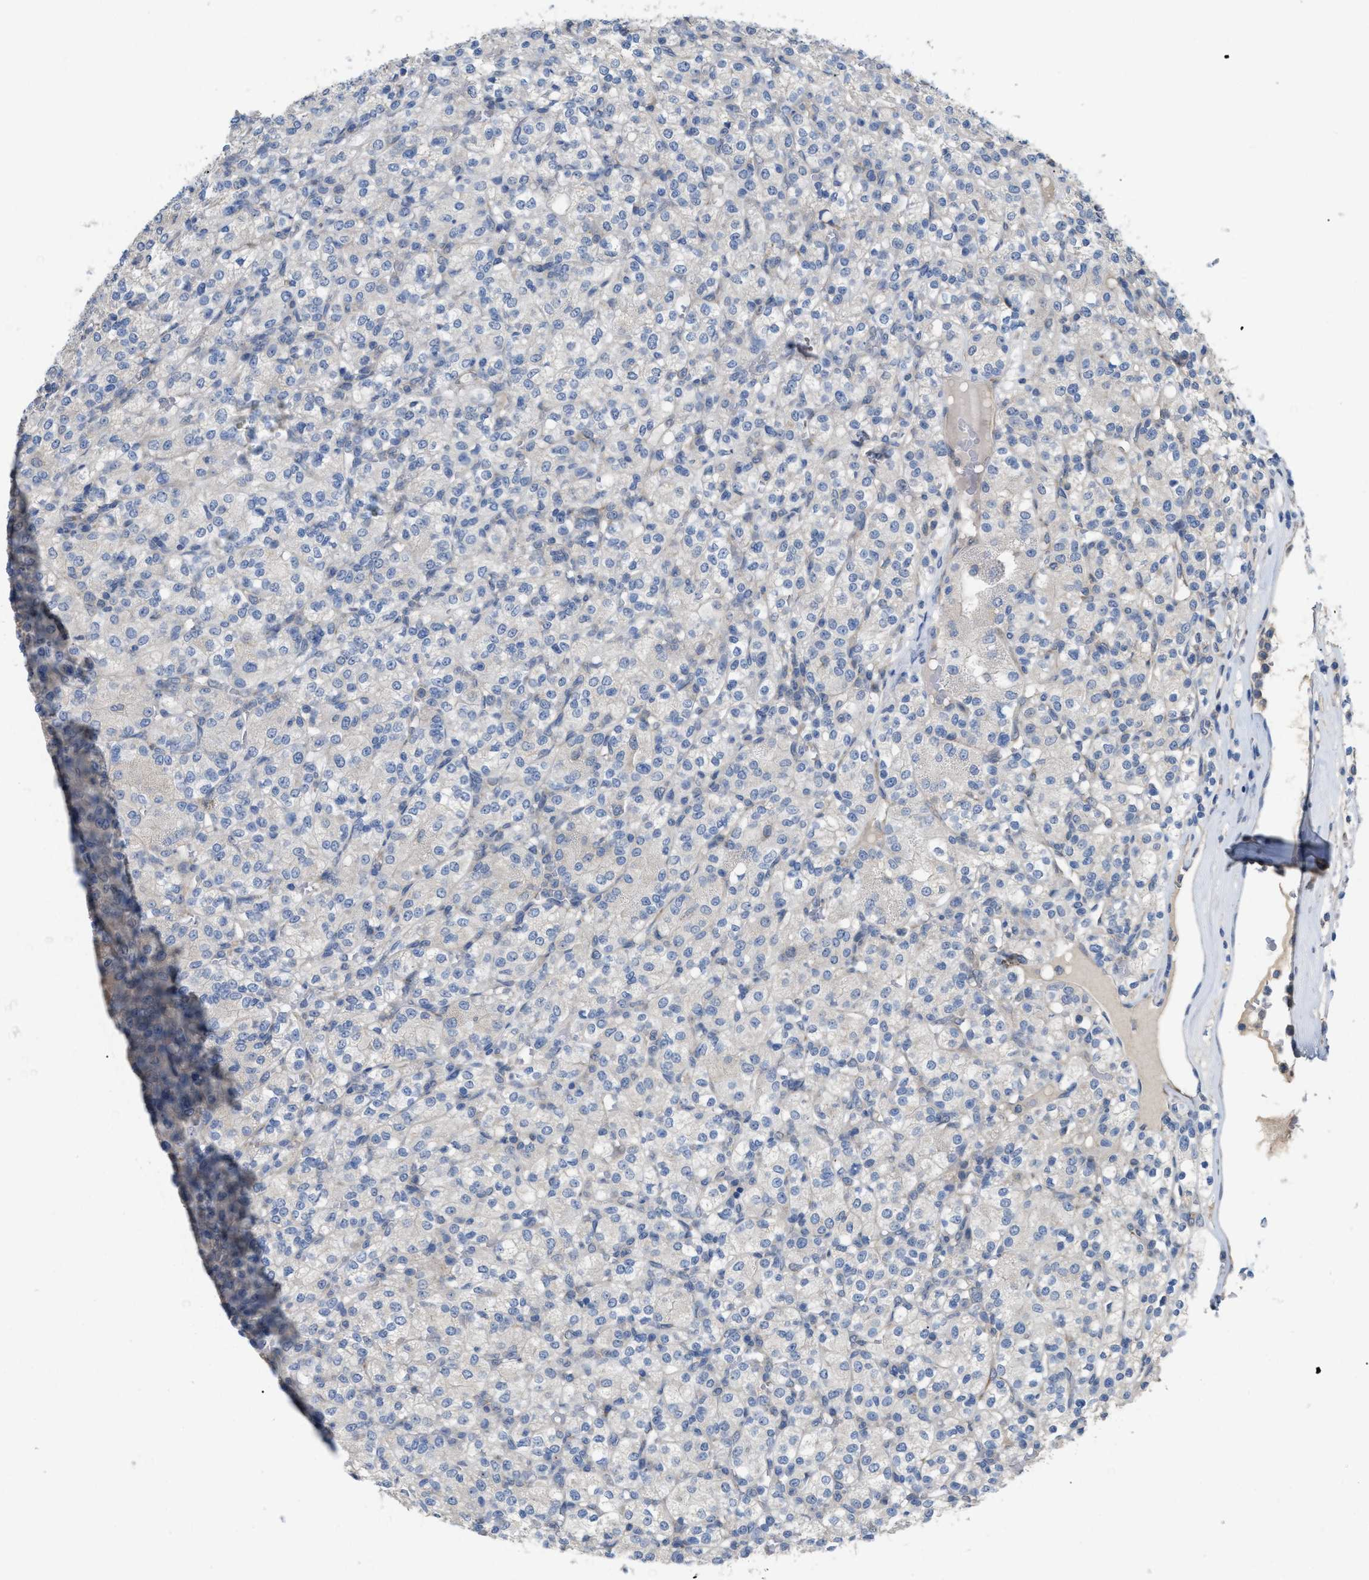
{"staining": {"intensity": "negative", "quantity": "none", "location": "none"}, "tissue": "renal cancer", "cell_type": "Tumor cells", "image_type": "cancer", "snomed": [{"axis": "morphology", "description": "Adenocarcinoma, NOS"}, {"axis": "topography", "description": "Kidney"}], "caption": "DAB immunohistochemical staining of renal adenocarcinoma demonstrates no significant expression in tumor cells. Brightfield microscopy of immunohistochemistry (IHC) stained with DAB (brown) and hematoxylin (blue), captured at high magnification.", "gene": "DHX58", "patient": {"sex": "male", "age": 77}}